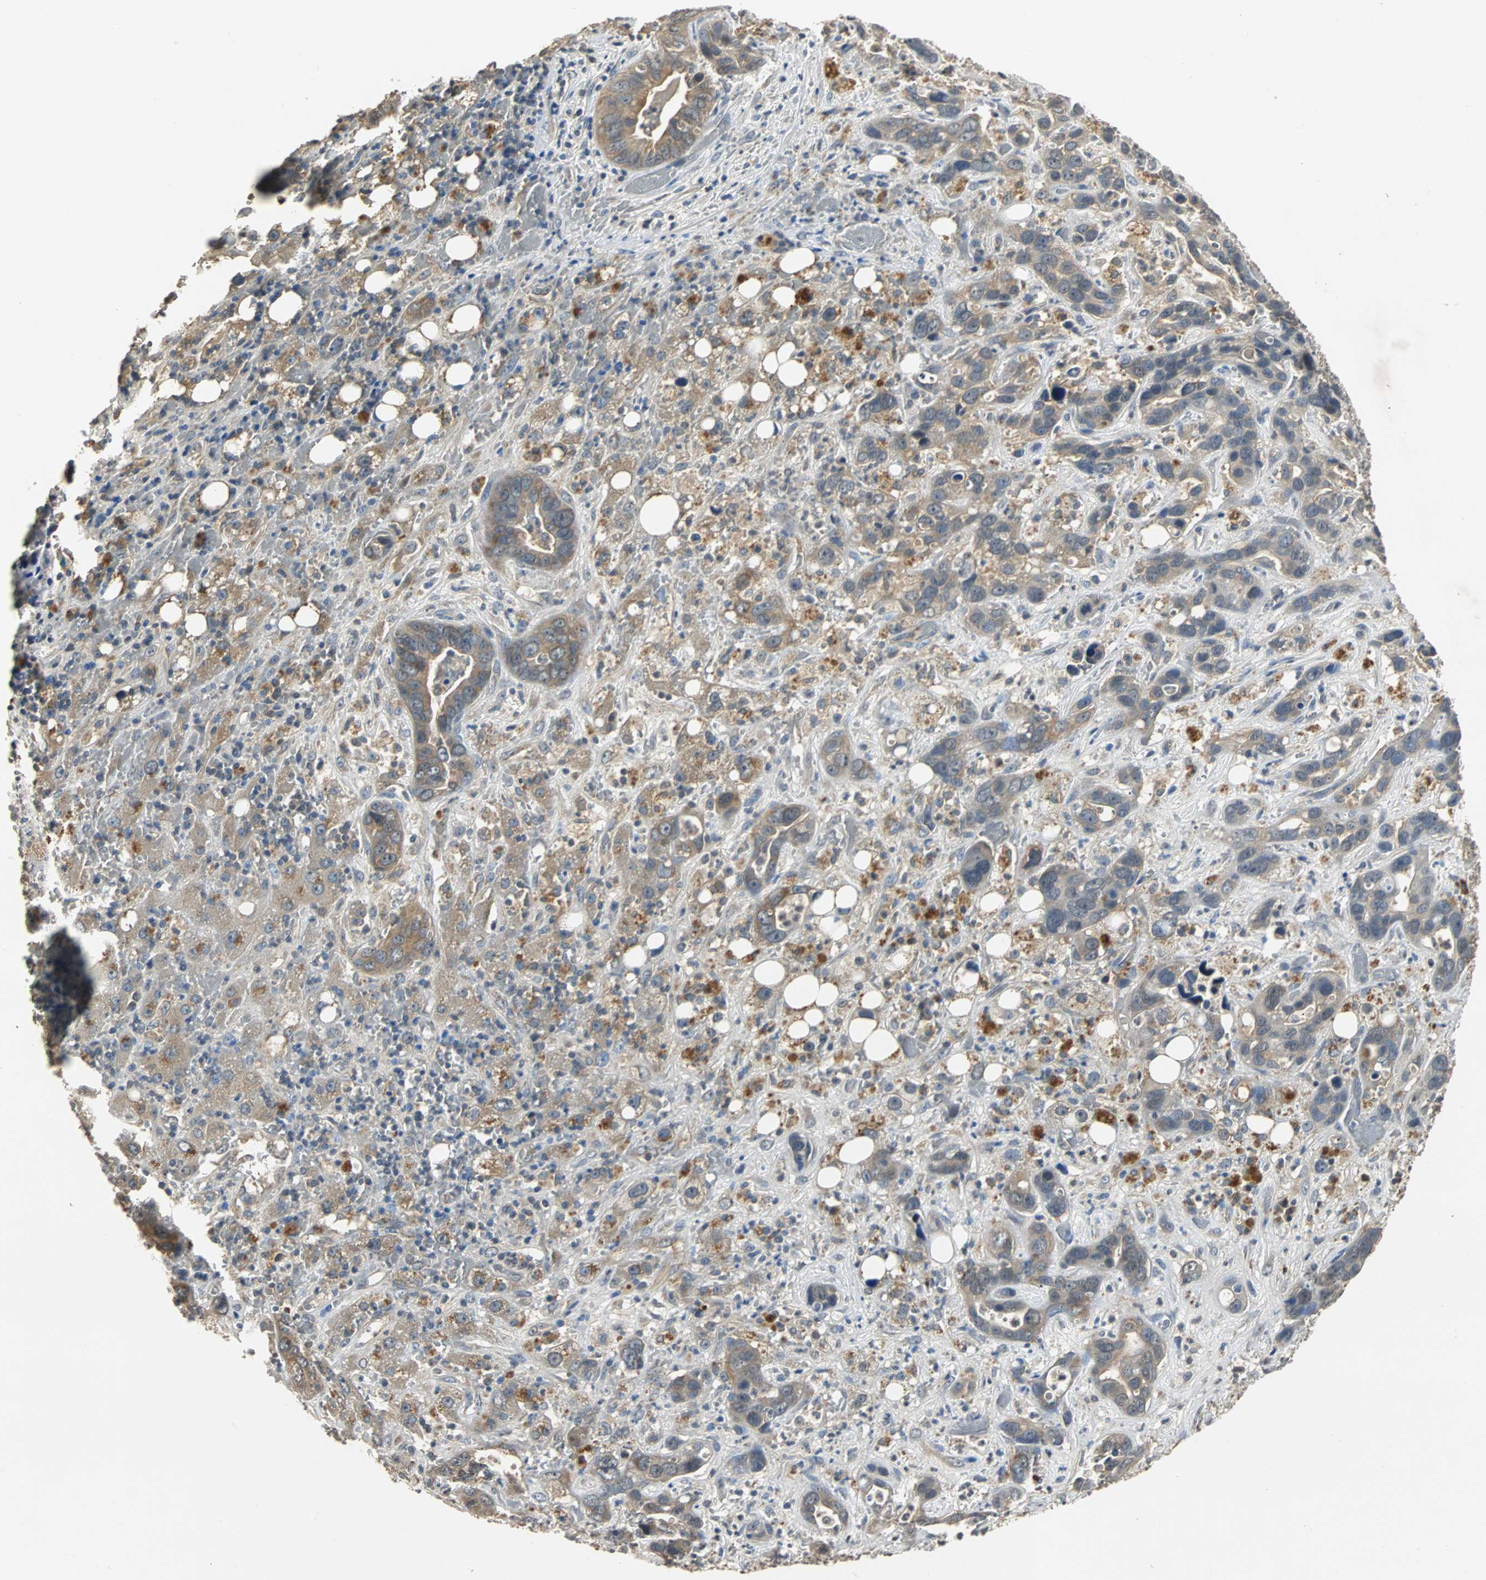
{"staining": {"intensity": "moderate", "quantity": "25%-75%", "location": "cytoplasmic/membranous"}, "tissue": "liver cancer", "cell_type": "Tumor cells", "image_type": "cancer", "snomed": [{"axis": "morphology", "description": "Cholangiocarcinoma"}, {"axis": "topography", "description": "Liver"}], "caption": "A histopathology image of human liver cancer stained for a protein shows moderate cytoplasmic/membranous brown staining in tumor cells.", "gene": "ABHD2", "patient": {"sex": "female", "age": 65}}